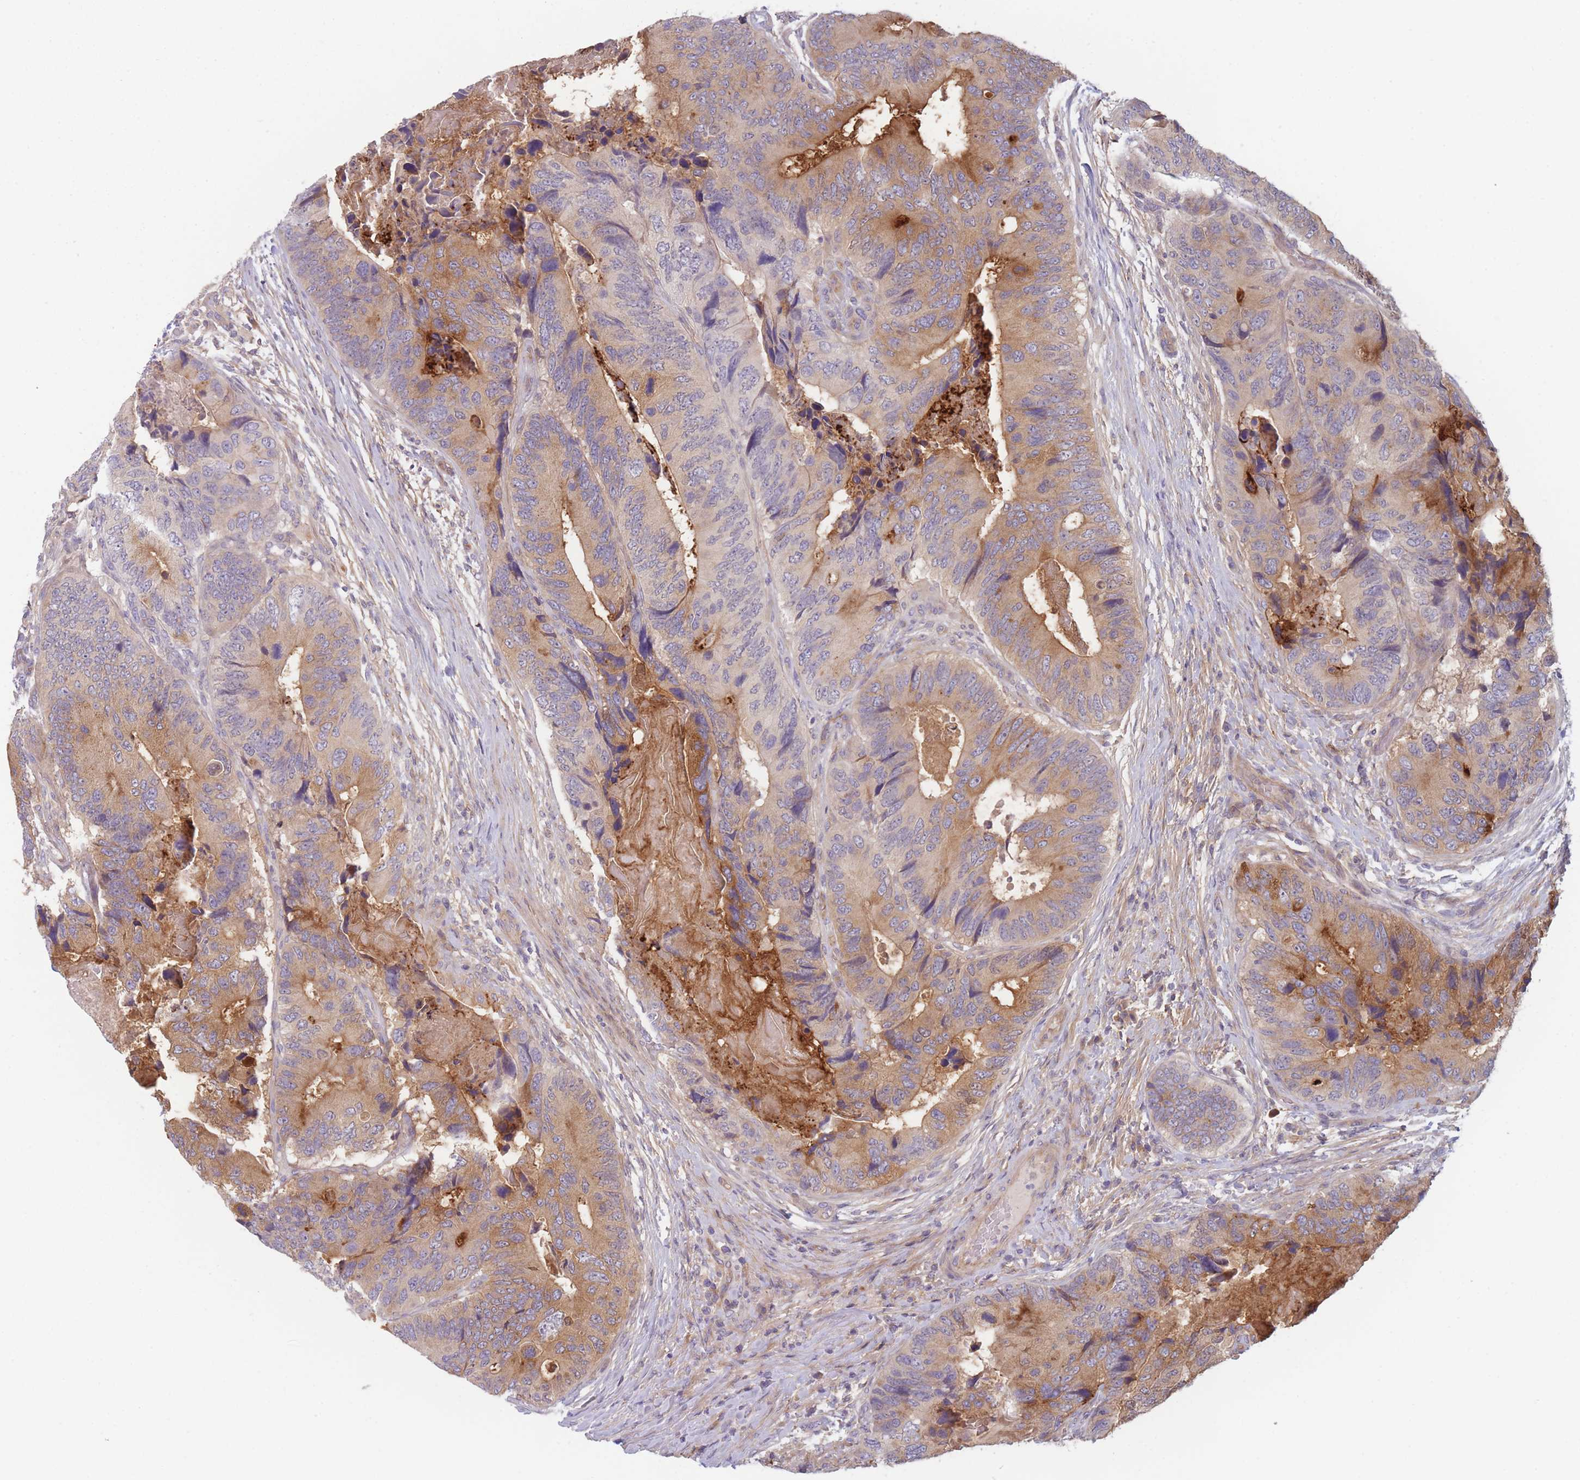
{"staining": {"intensity": "moderate", "quantity": ">75%", "location": "cytoplasmic/membranous"}, "tissue": "colorectal cancer", "cell_type": "Tumor cells", "image_type": "cancer", "snomed": [{"axis": "morphology", "description": "Adenocarcinoma, NOS"}, {"axis": "topography", "description": "Colon"}], "caption": "Approximately >75% of tumor cells in colorectal cancer display moderate cytoplasmic/membranous protein staining as visualized by brown immunohistochemical staining.", "gene": "WDR93", "patient": {"sex": "male", "age": 84}}